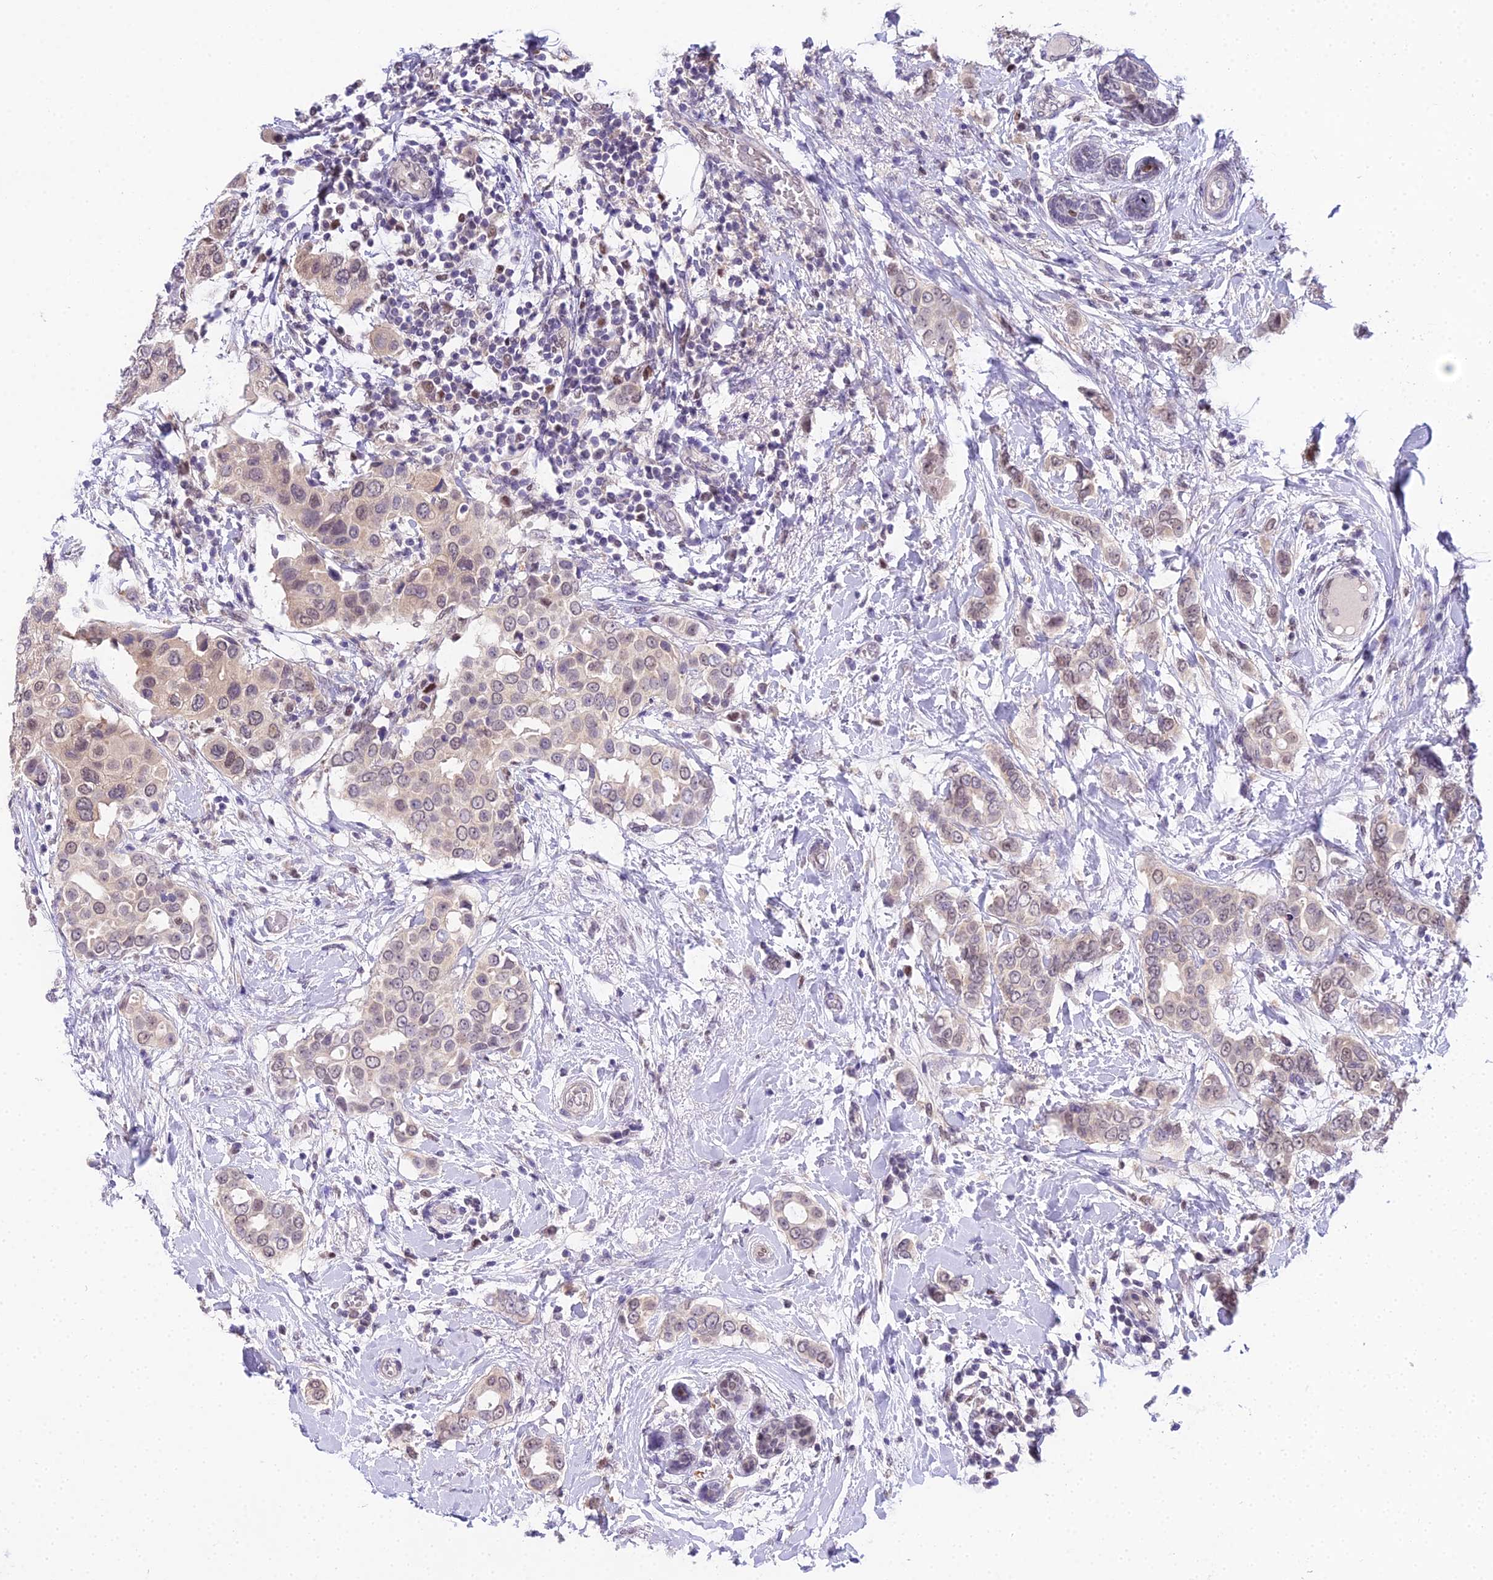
{"staining": {"intensity": "weak", "quantity": "25%-75%", "location": "cytoplasmic/membranous"}, "tissue": "breast cancer", "cell_type": "Tumor cells", "image_type": "cancer", "snomed": [{"axis": "morphology", "description": "Lobular carcinoma"}, {"axis": "topography", "description": "Breast"}], "caption": "This is a micrograph of immunohistochemistry staining of breast lobular carcinoma, which shows weak expression in the cytoplasmic/membranous of tumor cells.", "gene": "MAT2A", "patient": {"sex": "female", "age": 51}}